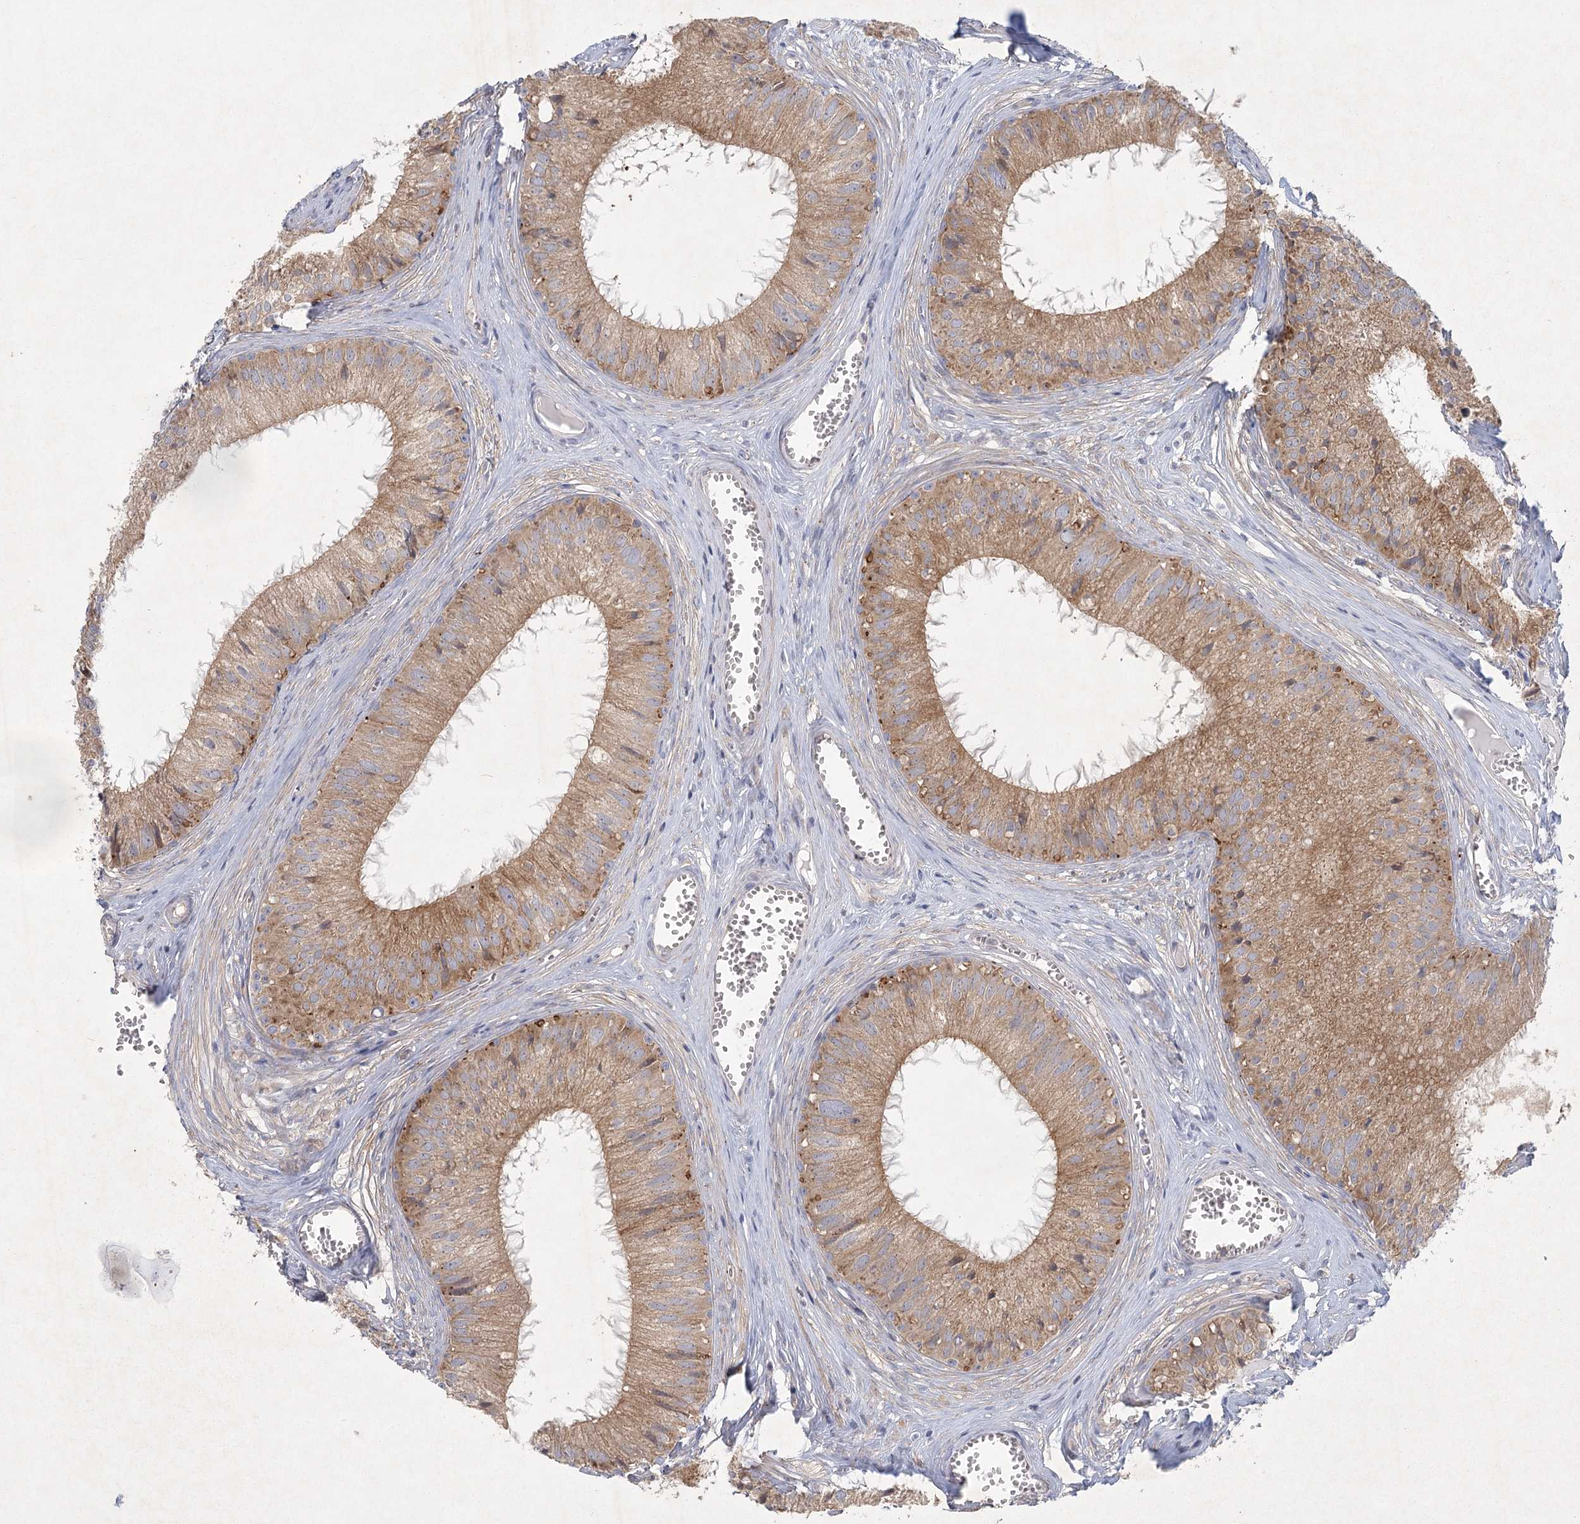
{"staining": {"intensity": "moderate", "quantity": ">75%", "location": "cytoplasmic/membranous"}, "tissue": "epididymis", "cell_type": "Glandular cells", "image_type": "normal", "snomed": [{"axis": "morphology", "description": "Normal tissue, NOS"}, {"axis": "topography", "description": "Epididymis"}], "caption": "This is a micrograph of immunohistochemistry (IHC) staining of unremarkable epididymis, which shows moderate positivity in the cytoplasmic/membranous of glandular cells.", "gene": "FAM110C", "patient": {"sex": "male", "age": 36}}